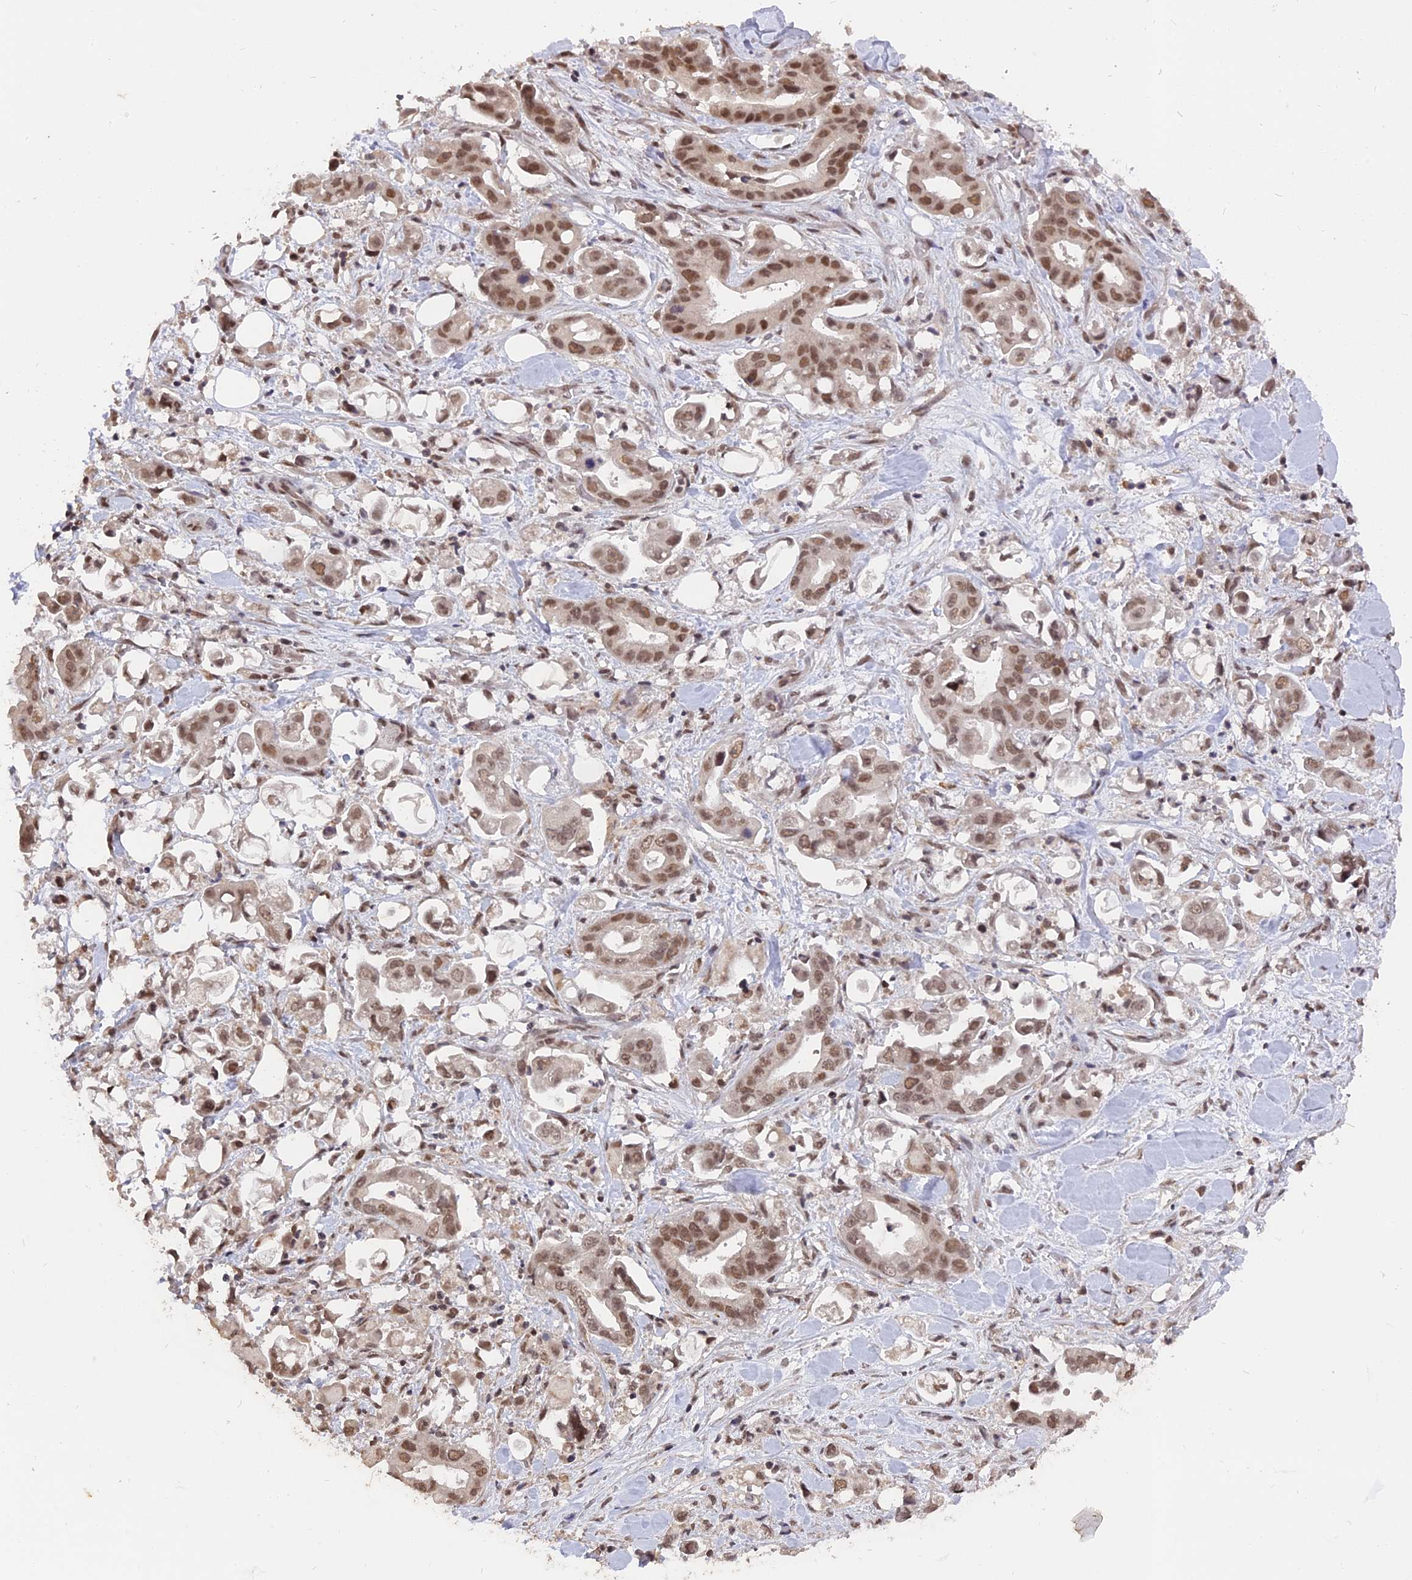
{"staining": {"intensity": "moderate", "quantity": ">75%", "location": "nuclear"}, "tissue": "stomach cancer", "cell_type": "Tumor cells", "image_type": "cancer", "snomed": [{"axis": "morphology", "description": "Adenocarcinoma, NOS"}, {"axis": "topography", "description": "Stomach"}], "caption": "Human adenocarcinoma (stomach) stained for a protein (brown) demonstrates moderate nuclear positive staining in about >75% of tumor cells.", "gene": "NR1H3", "patient": {"sex": "male", "age": 62}}